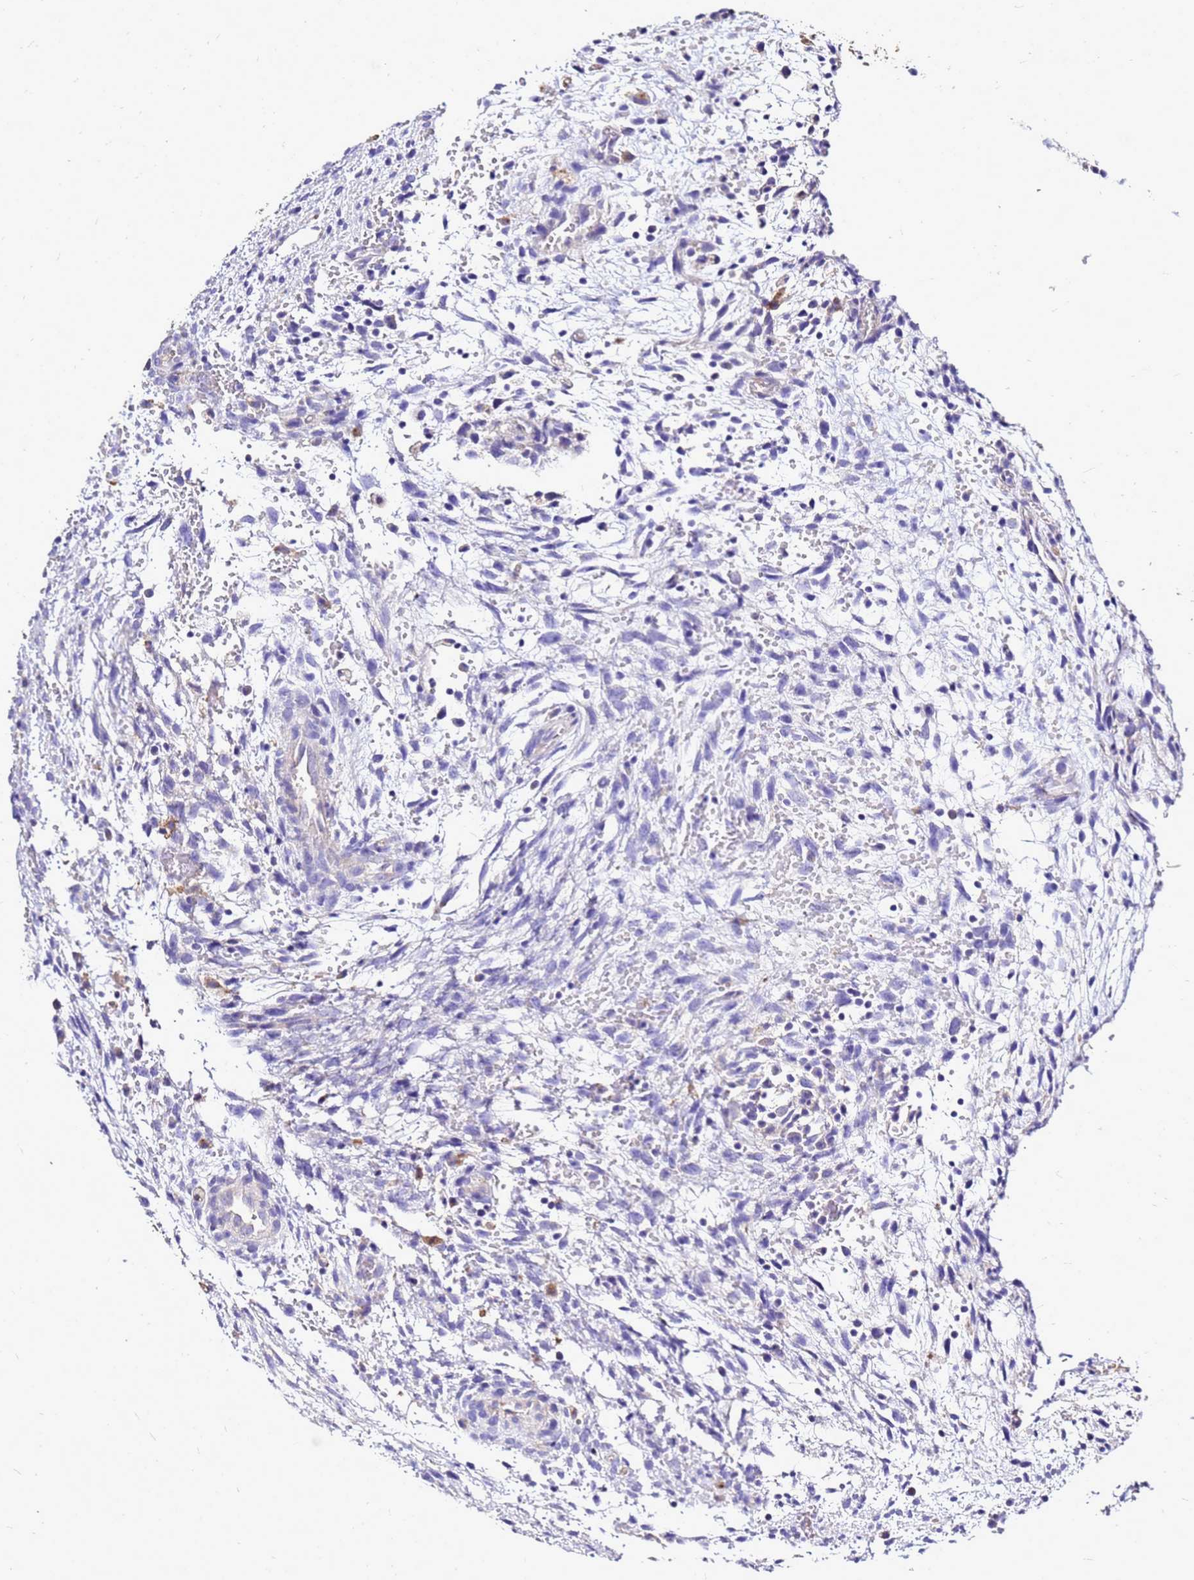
{"staining": {"intensity": "negative", "quantity": "none", "location": "none"}, "tissue": "testis cancer", "cell_type": "Tumor cells", "image_type": "cancer", "snomed": [{"axis": "morphology", "description": "Carcinoma, Embryonal, NOS"}, {"axis": "topography", "description": "Testis"}], "caption": "Immunohistochemistry (IHC) of embryonal carcinoma (testis) shows no expression in tumor cells.", "gene": "S100A2", "patient": {"sex": "male", "age": 37}}